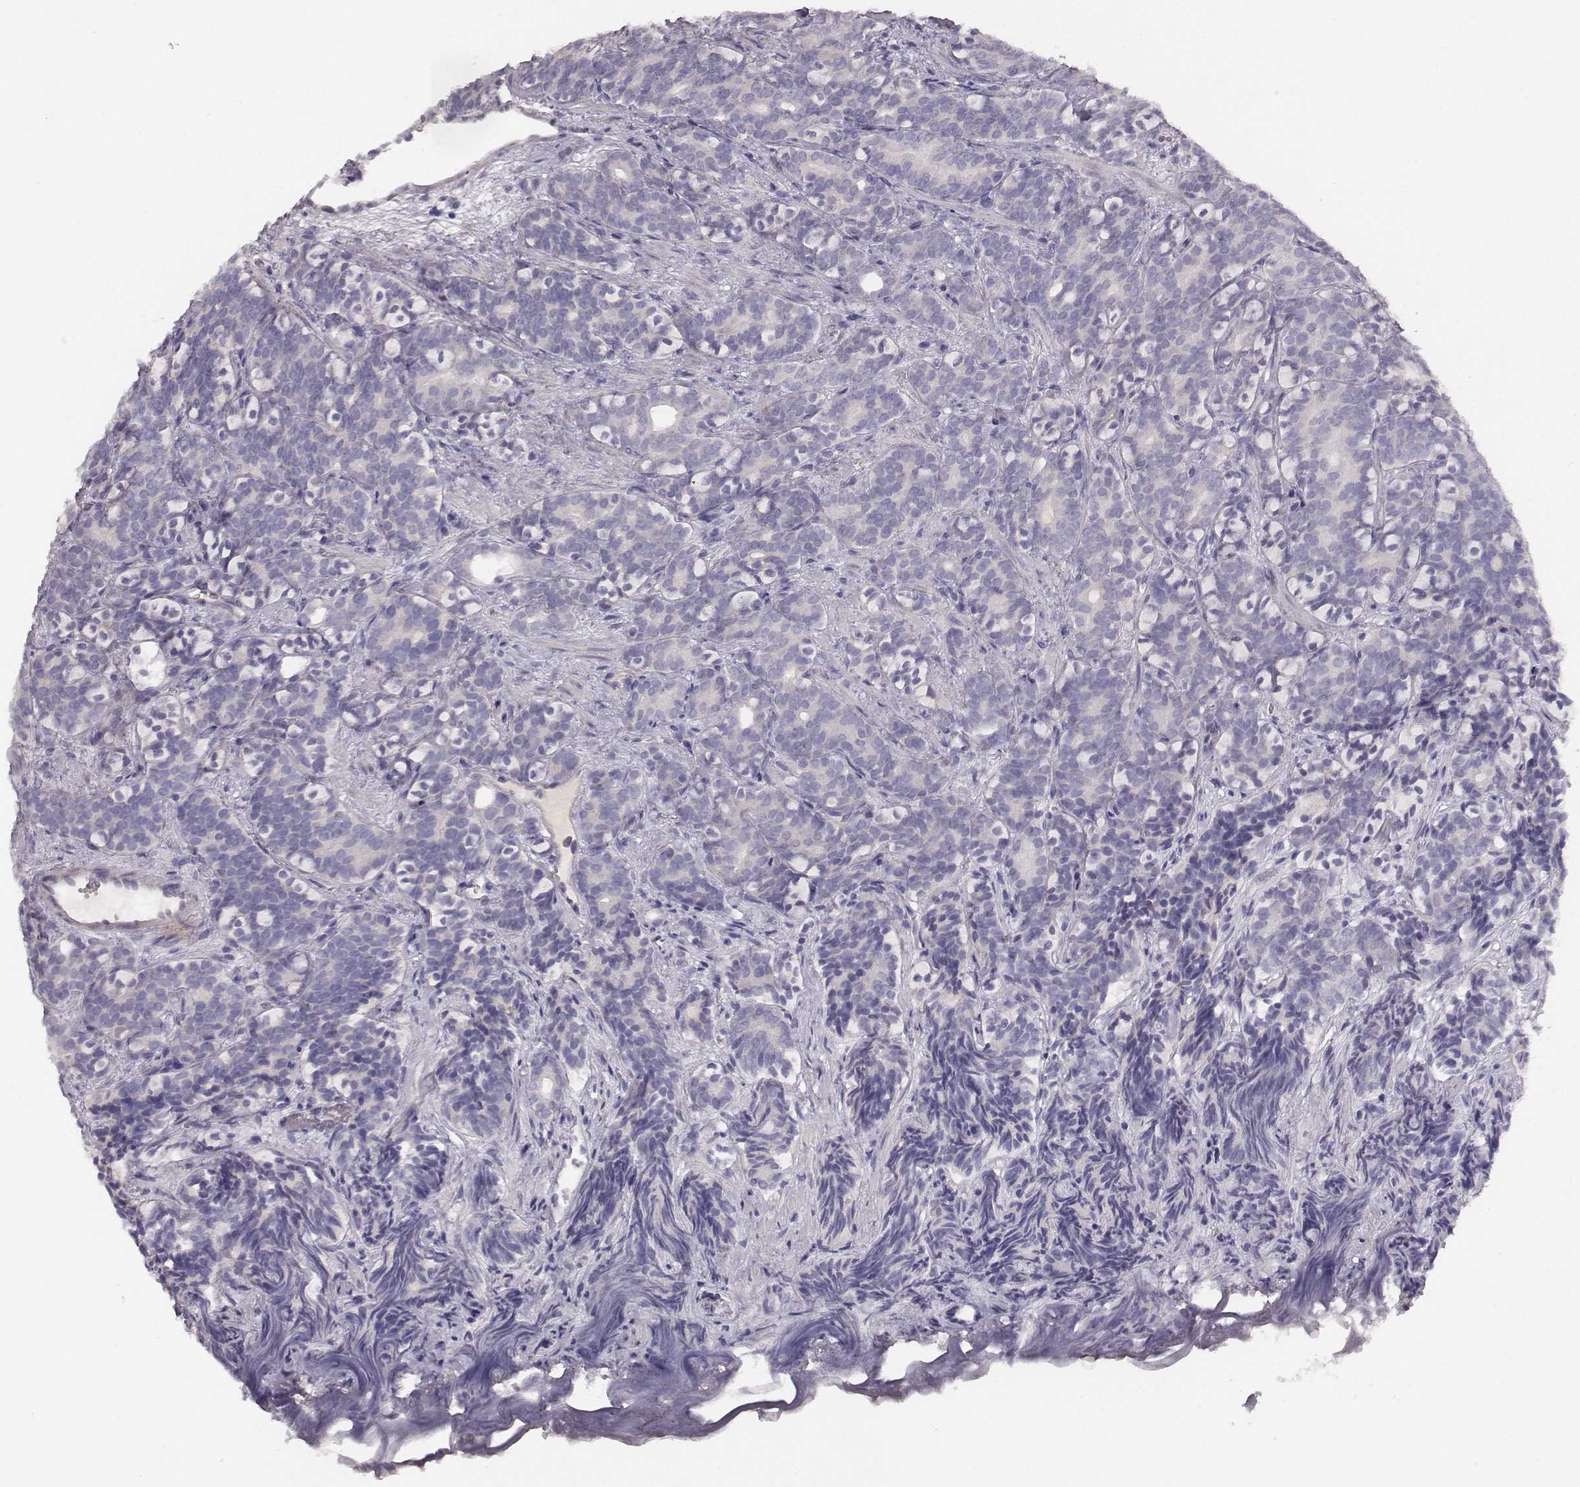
{"staining": {"intensity": "negative", "quantity": "none", "location": "none"}, "tissue": "prostate cancer", "cell_type": "Tumor cells", "image_type": "cancer", "snomed": [{"axis": "morphology", "description": "Adenocarcinoma, High grade"}, {"axis": "topography", "description": "Prostate"}], "caption": "A photomicrograph of prostate cancer stained for a protein reveals no brown staining in tumor cells.", "gene": "MYH6", "patient": {"sex": "male", "age": 84}}